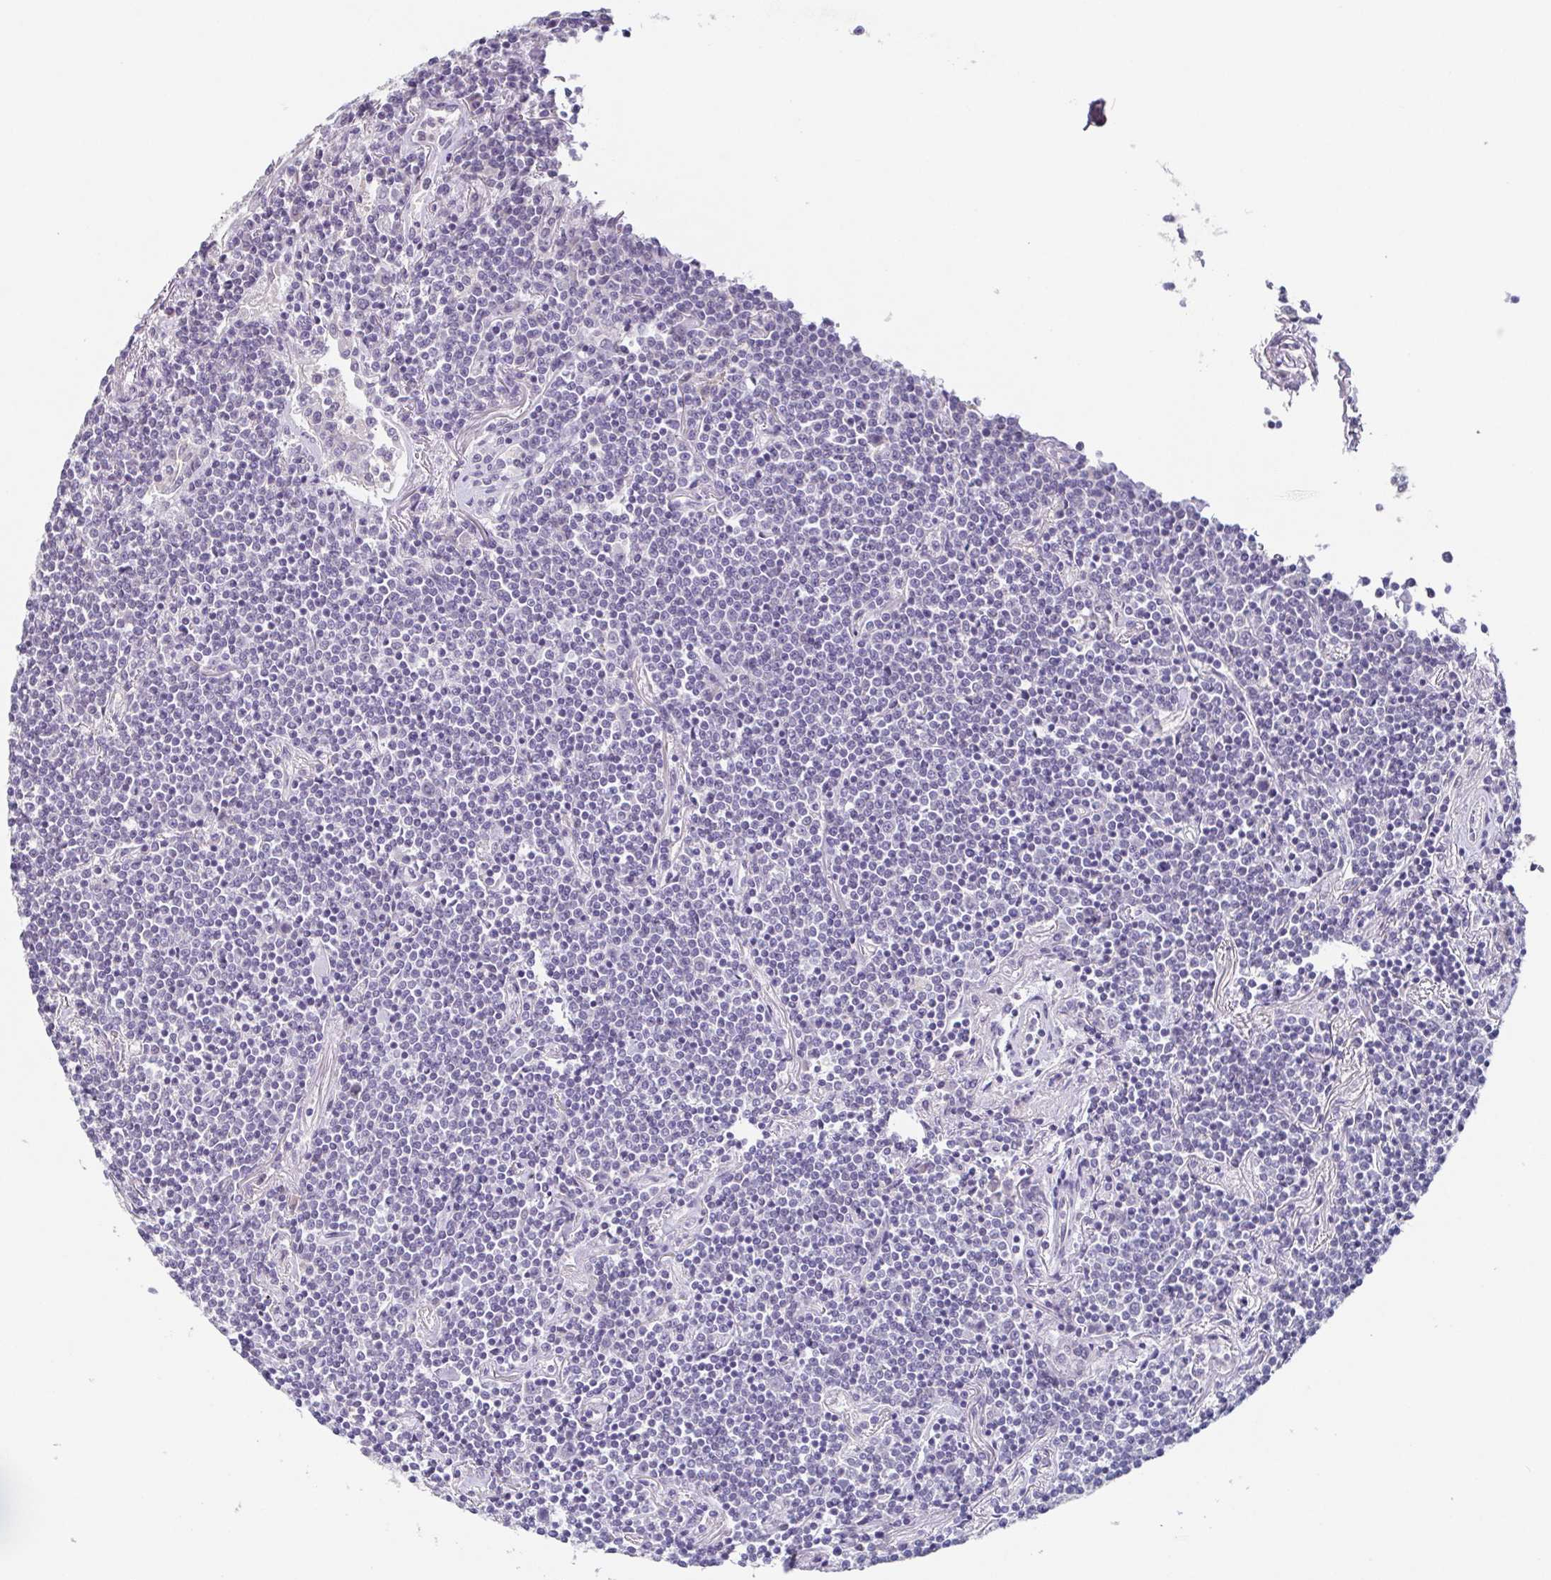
{"staining": {"intensity": "negative", "quantity": "none", "location": "none"}, "tissue": "lymphoma", "cell_type": "Tumor cells", "image_type": "cancer", "snomed": [{"axis": "morphology", "description": "Malignant lymphoma, non-Hodgkin's type, Low grade"}, {"axis": "topography", "description": "Lung"}], "caption": "An image of human lymphoma is negative for staining in tumor cells.", "gene": "GHRL", "patient": {"sex": "female", "age": 71}}